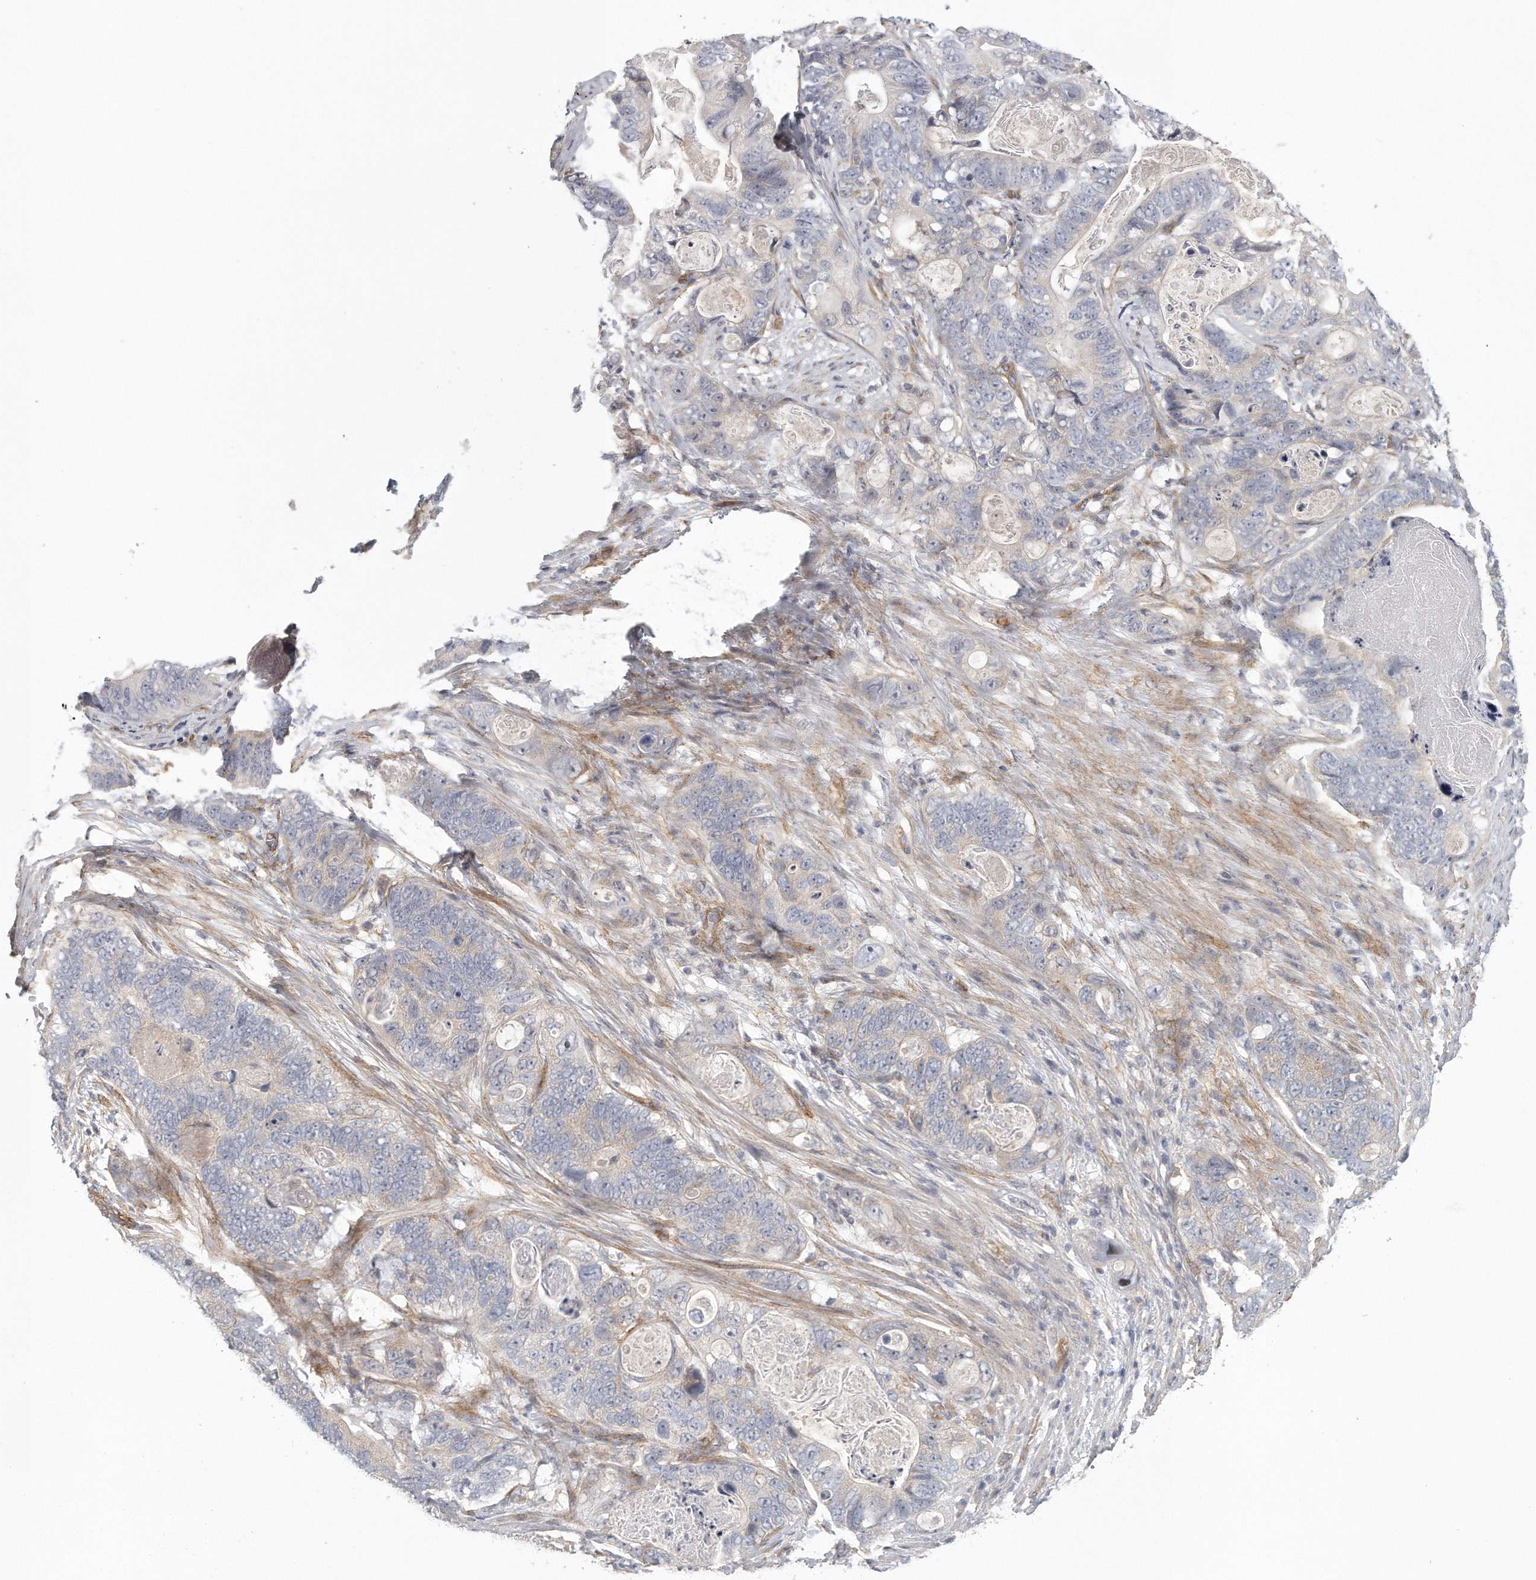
{"staining": {"intensity": "negative", "quantity": "none", "location": "none"}, "tissue": "stomach cancer", "cell_type": "Tumor cells", "image_type": "cancer", "snomed": [{"axis": "morphology", "description": "Normal tissue, NOS"}, {"axis": "morphology", "description": "Adenocarcinoma, NOS"}, {"axis": "topography", "description": "Stomach"}], "caption": "DAB immunohistochemical staining of human adenocarcinoma (stomach) shows no significant positivity in tumor cells.", "gene": "MTERF4", "patient": {"sex": "female", "age": 89}}